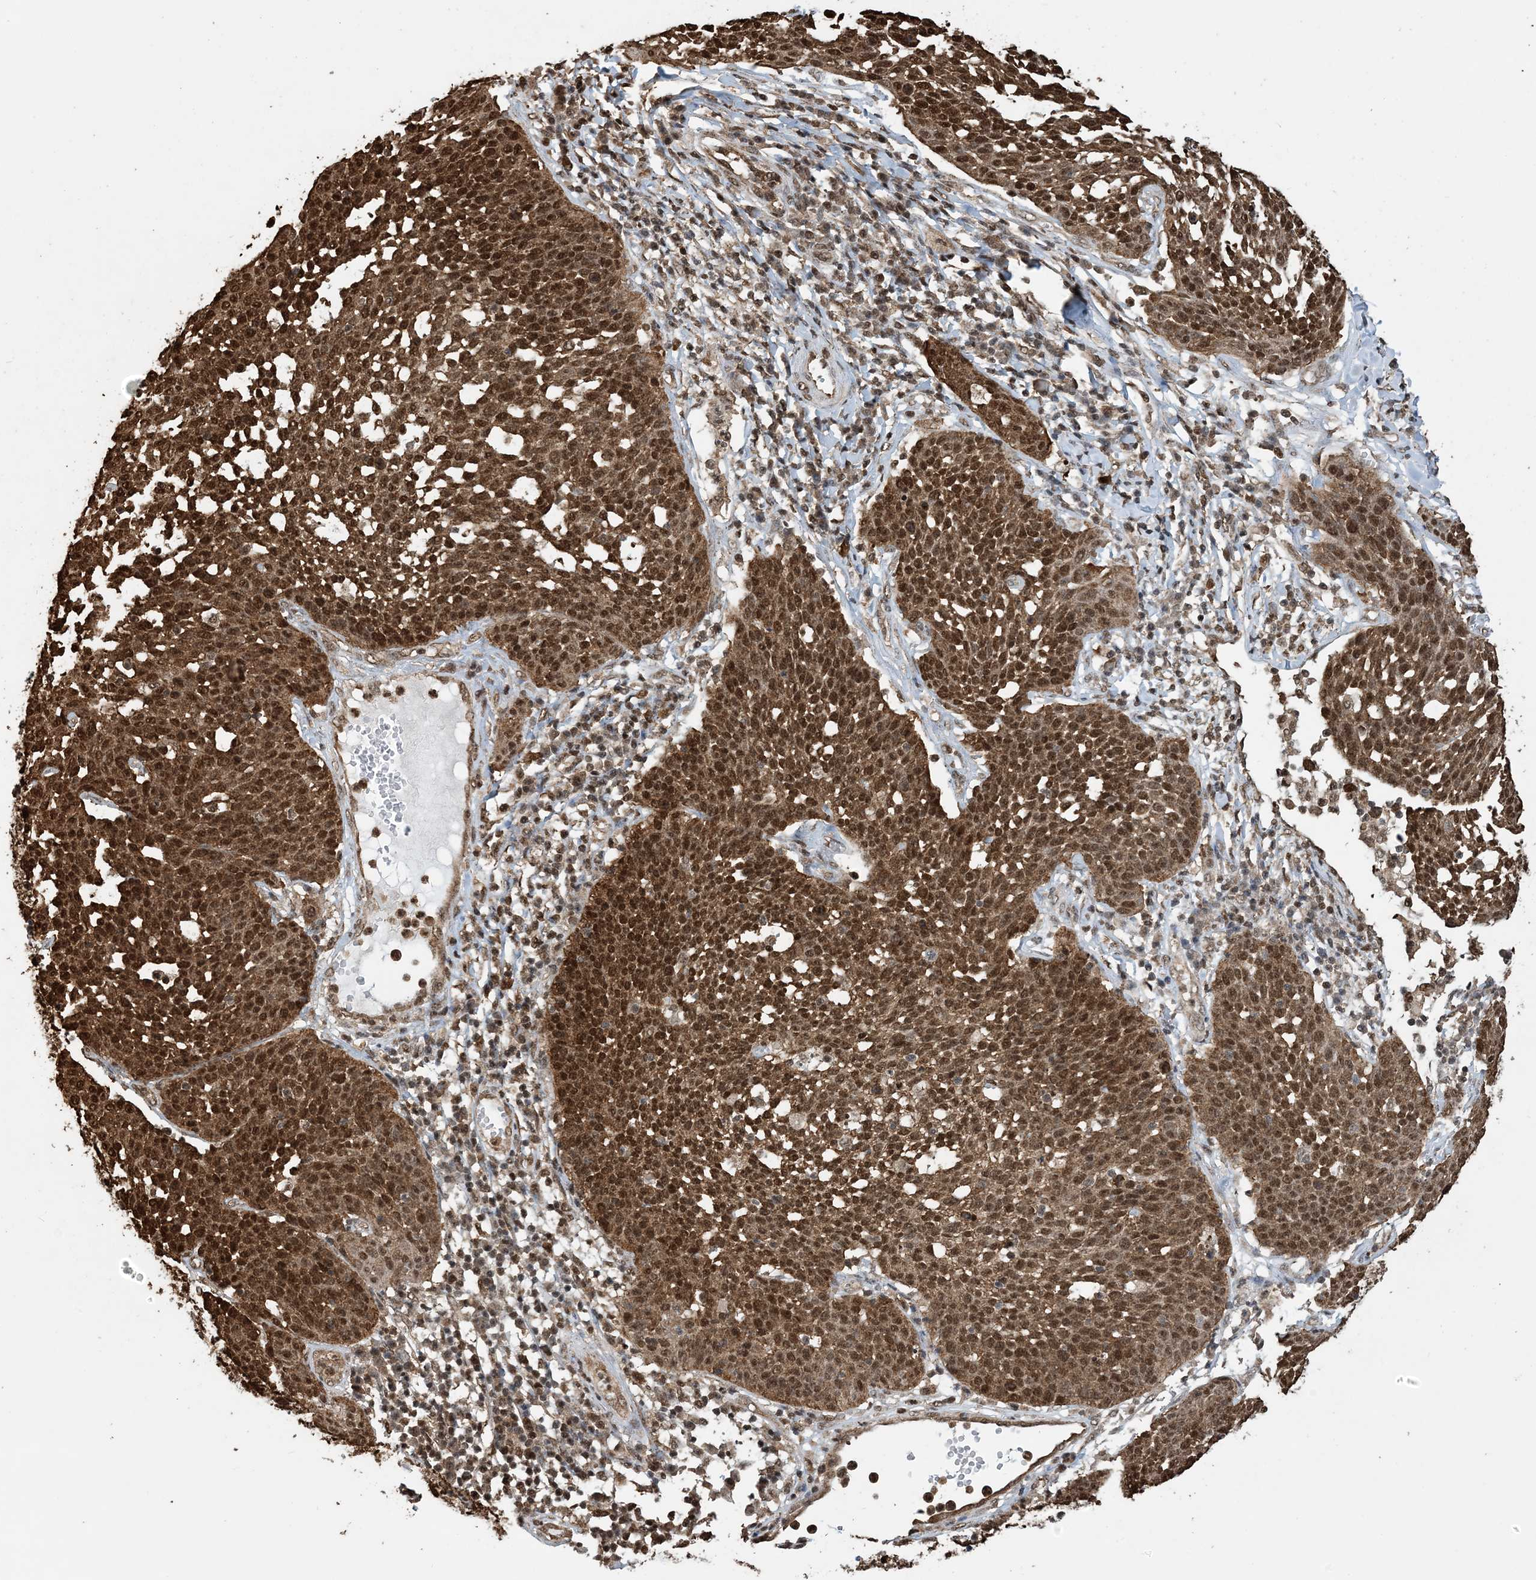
{"staining": {"intensity": "strong", "quantity": ">75%", "location": "cytoplasmic/membranous,nuclear"}, "tissue": "cervical cancer", "cell_type": "Tumor cells", "image_type": "cancer", "snomed": [{"axis": "morphology", "description": "Squamous cell carcinoma, NOS"}, {"axis": "topography", "description": "Cervix"}], "caption": "Immunohistochemical staining of squamous cell carcinoma (cervical) shows strong cytoplasmic/membranous and nuclear protein positivity in about >75% of tumor cells.", "gene": "HSPA1A", "patient": {"sex": "female", "age": 34}}